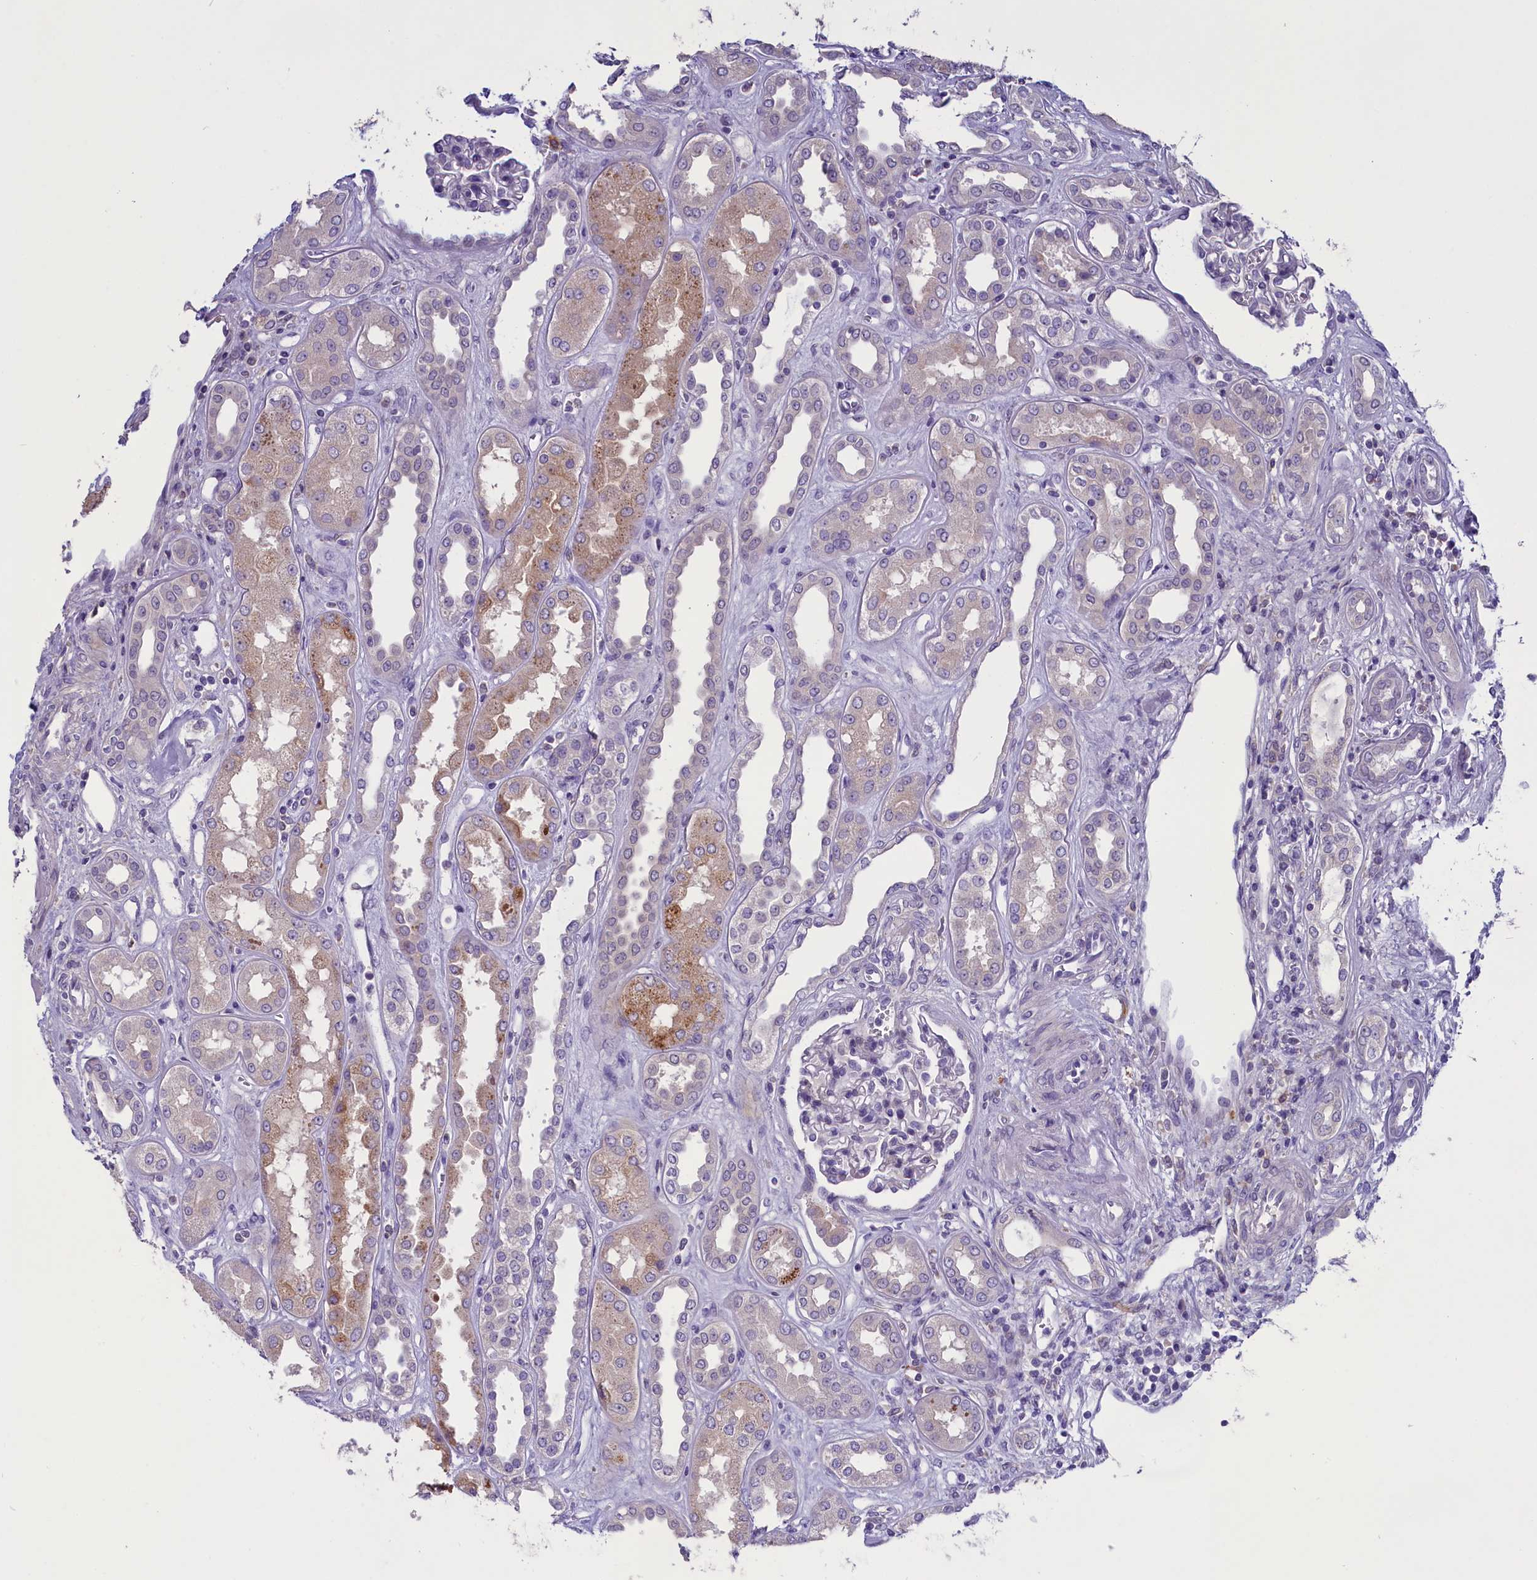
{"staining": {"intensity": "negative", "quantity": "none", "location": "none"}, "tissue": "kidney", "cell_type": "Cells in glomeruli", "image_type": "normal", "snomed": [{"axis": "morphology", "description": "Normal tissue, NOS"}, {"axis": "topography", "description": "Kidney"}], "caption": "This is an immunohistochemistry (IHC) image of normal human kidney. There is no expression in cells in glomeruli.", "gene": "ENPP6", "patient": {"sex": "male", "age": 59}}